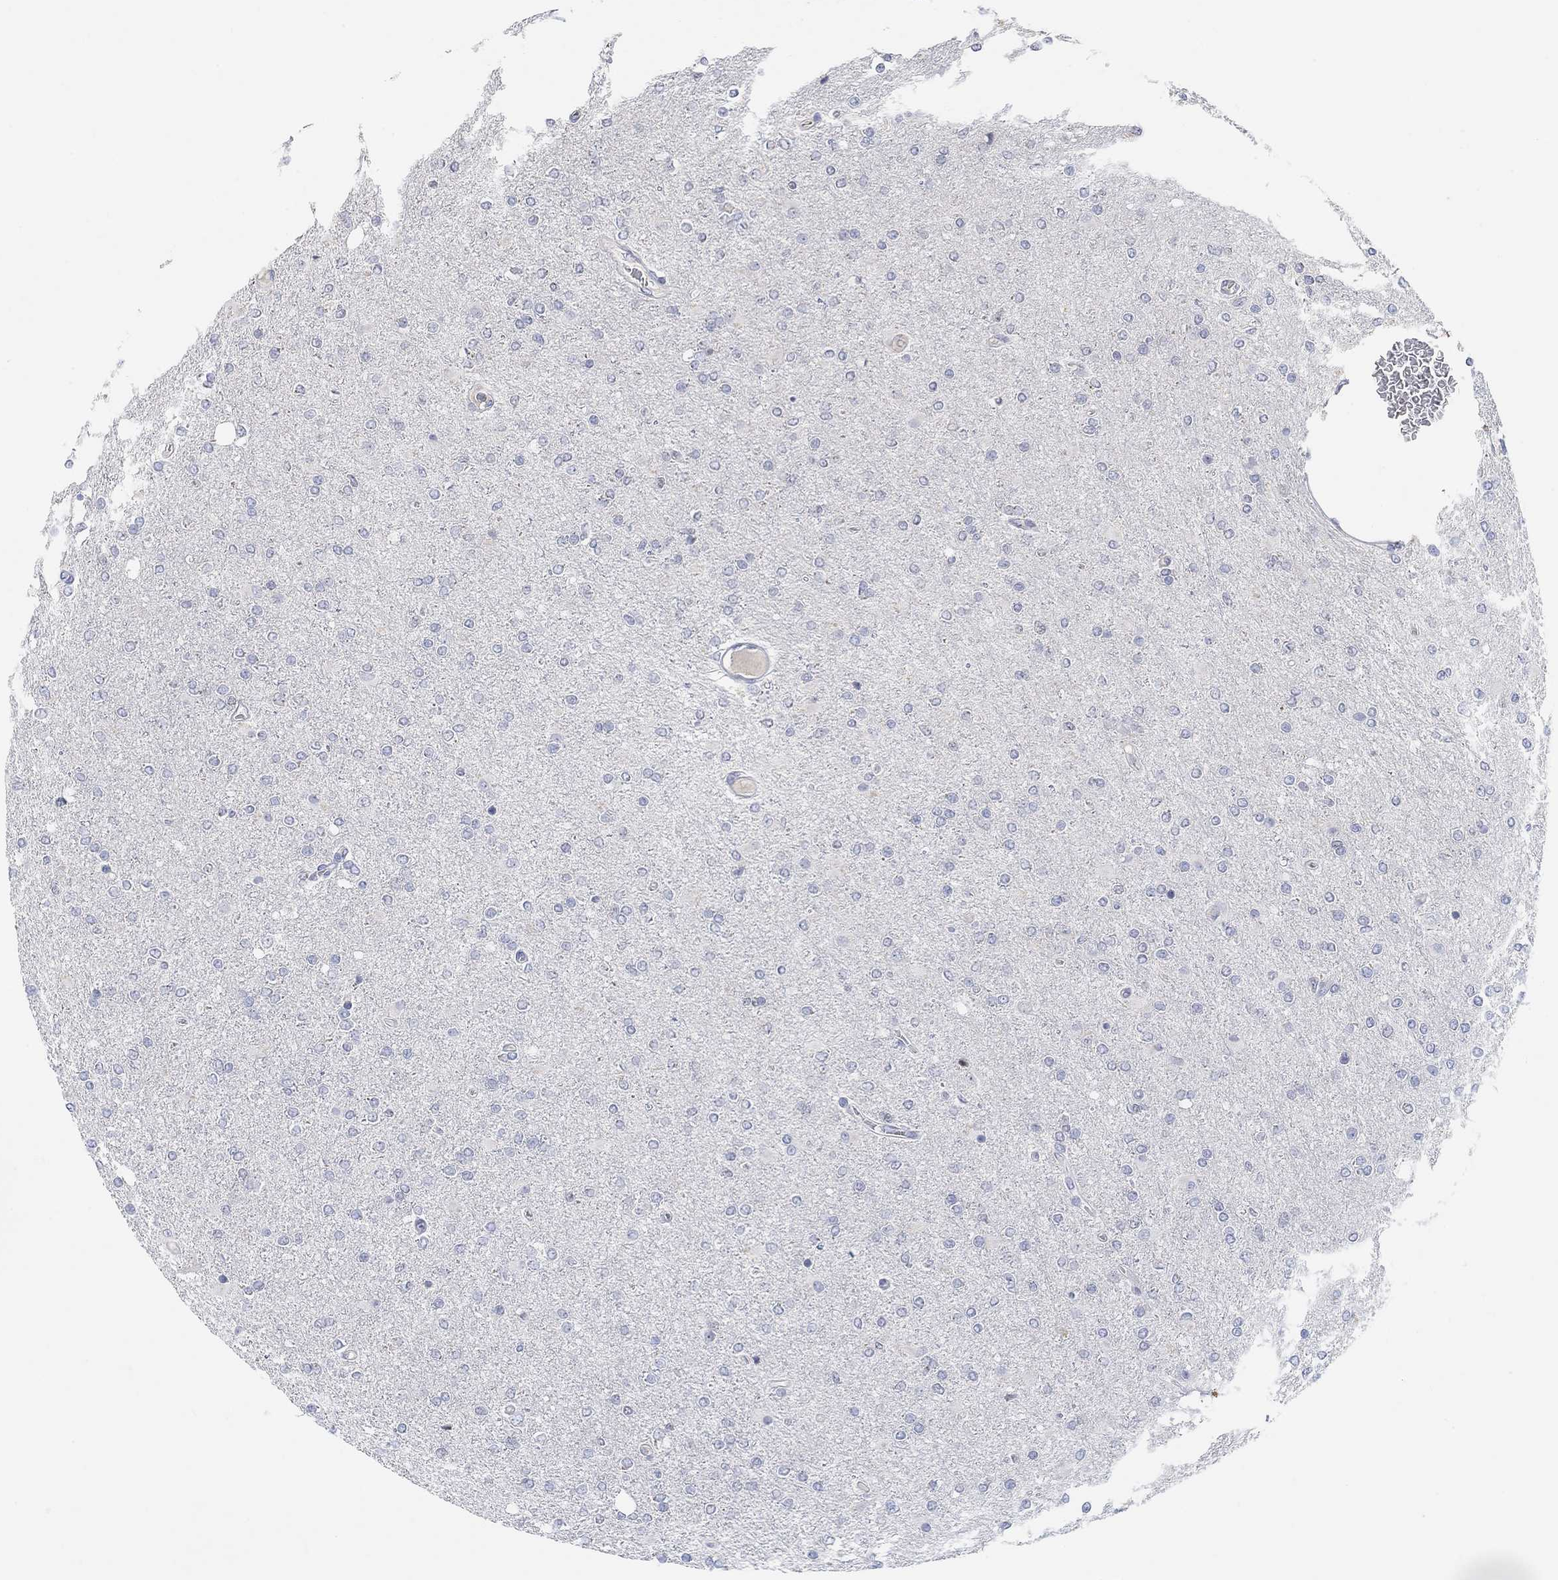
{"staining": {"intensity": "negative", "quantity": "none", "location": "none"}, "tissue": "glioma", "cell_type": "Tumor cells", "image_type": "cancer", "snomed": [{"axis": "morphology", "description": "Glioma, malignant, High grade"}, {"axis": "topography", "description": "Cerebral cortex"}], "caption": "This is an immunohistochemistry image of human malignant glioma (high-grade). There is no expression in tumor cells.", "gene": "ATP6V1E2", "patient": {"sex": "male", "age": 70}}